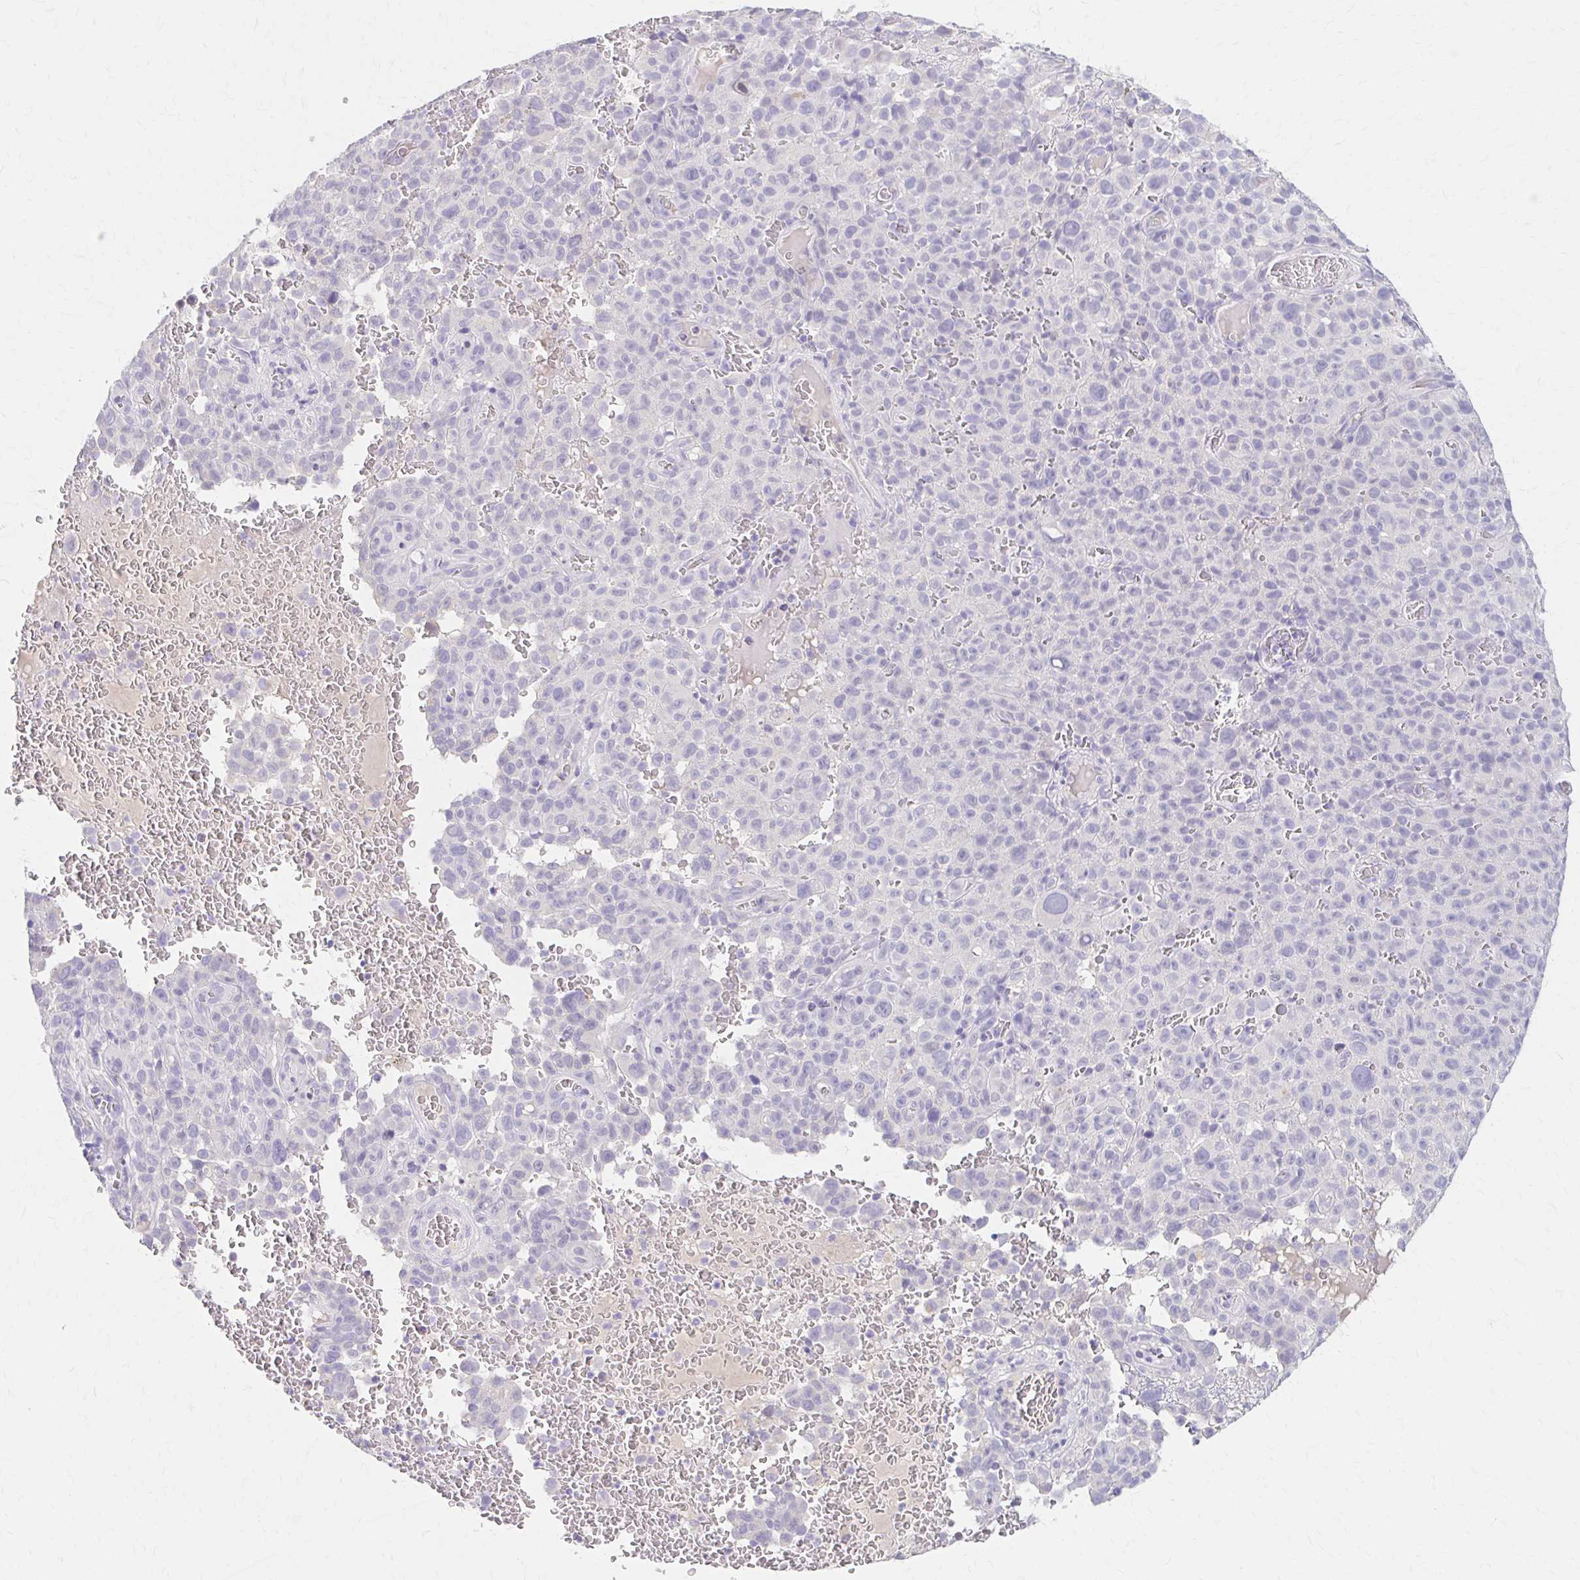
{"staining": {"intensity": "negative", "quantity": "none", "location": "none"}, "tissue": "melanoma", "cell_type": "Tumor cells", "image_type": "cancer", "snomed": [{"axis": "morphology", "description": "Malignant melanoma, NOS"}, {"axis": "topography", "description": "Skin"}], "caption": "A high-resolution micrograph shows immunohistochemistry staining of malignant melanoma, which displays no significant staining in tumor cells. (DAB immunohistochemistry, high magnification).", "gene": "AZGP1", "patient": {"sex": "female", "age": 82}}